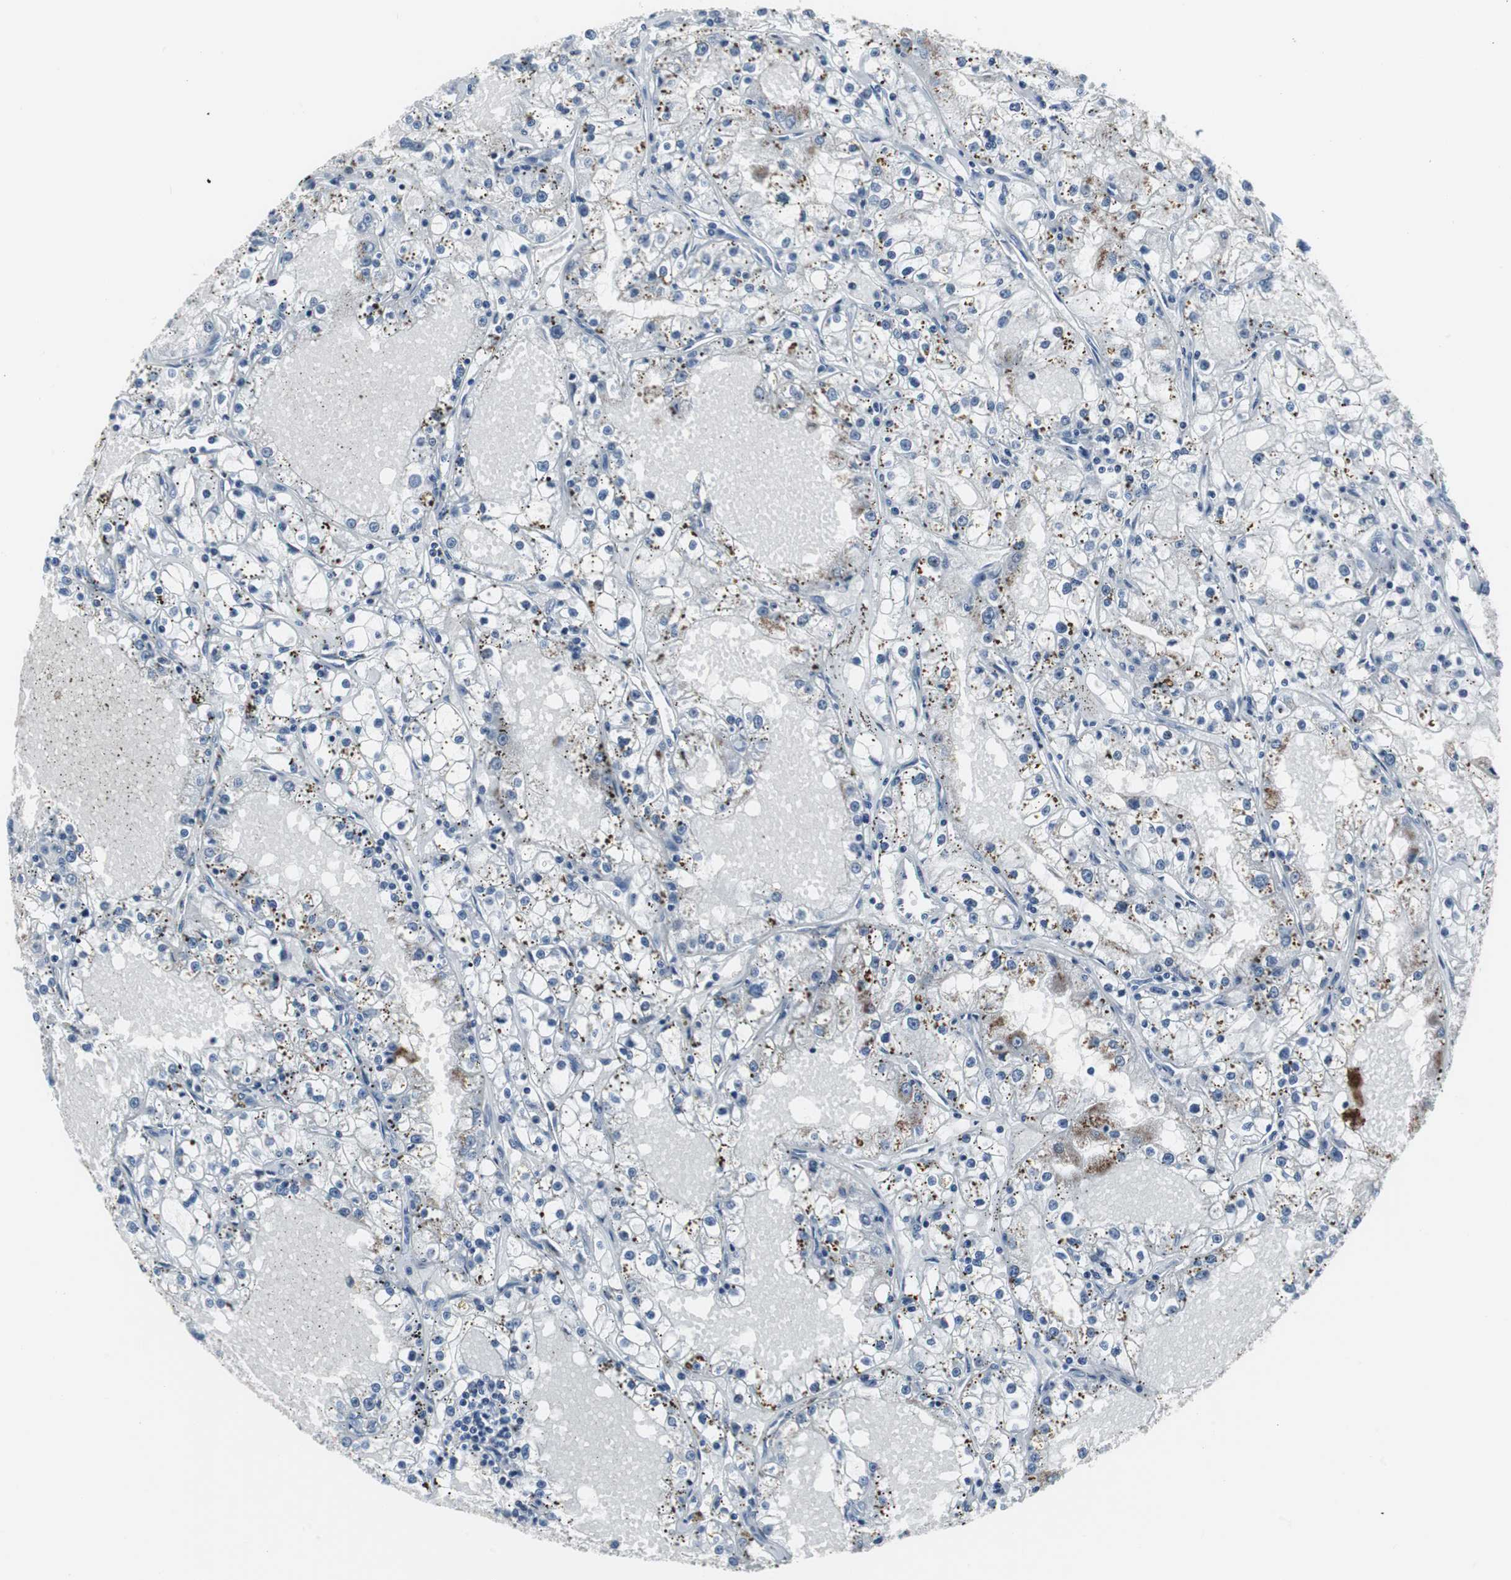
{"staining": {"intensity": "negative", "quantity": "none", "location": "none"}, "tissue": "renal cancer", "cell_type": "Tumor cells", "image_type": "cancer", "snomed": [{"axis": "morphology", "description": "Adenocarcinoma, NOS"}, {"axis": "topography", "description": "Kidney"}], "caption": "IHC micrograph of neoplastic tissue: human adenocarcinoma (renal) stained with DAB (3,3'-diaminobenzidine) demonstrates no significant protein positivity in tumor cells.", "gene": "DOK1", "patient": {"sex": "male", "age": 56}}